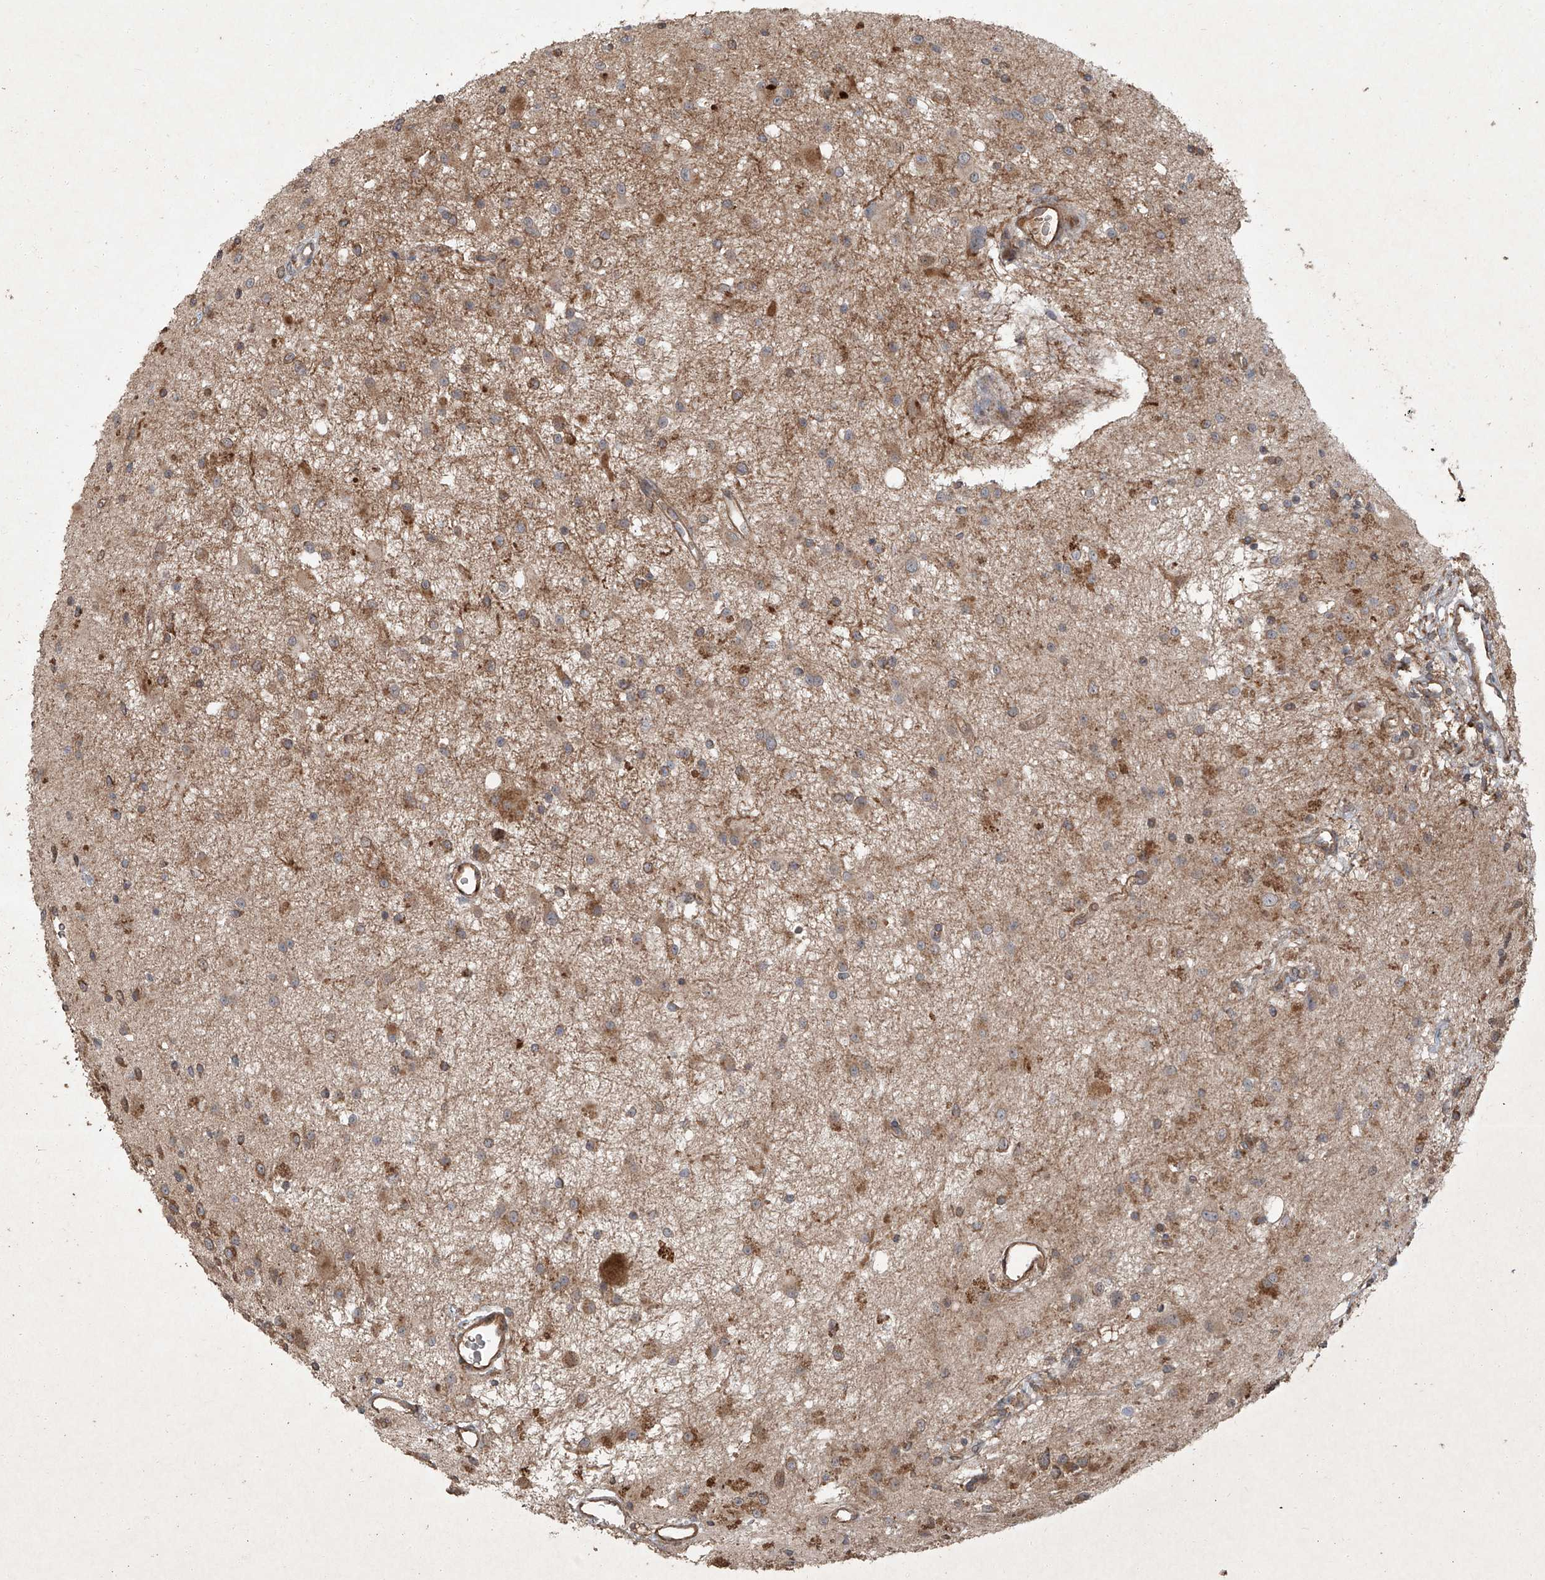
{"staining": {"intensity": "moderate", "quantity": "25%-75%", "location": "cytoplasmic/membranous"}, "tissue": "glioma", "cell_type": "Tumor cells", "image_type": "cancer", "snomed": [{"axis": "morphology", "description": "Glioma, malignant, High grade"}, {"axis": "topography", "description": "Brain"}], "caption": "Immunohistochemical staining of human malignant glioma (high-grade) shows moderate cytoplasmic/membranous protein staining in approximately 25%-75% of tumor cells. (IHC, brightfield microscopy, high magnification).", "gene": "CCN1", "patient": {"sex": "male", "age": 34}}